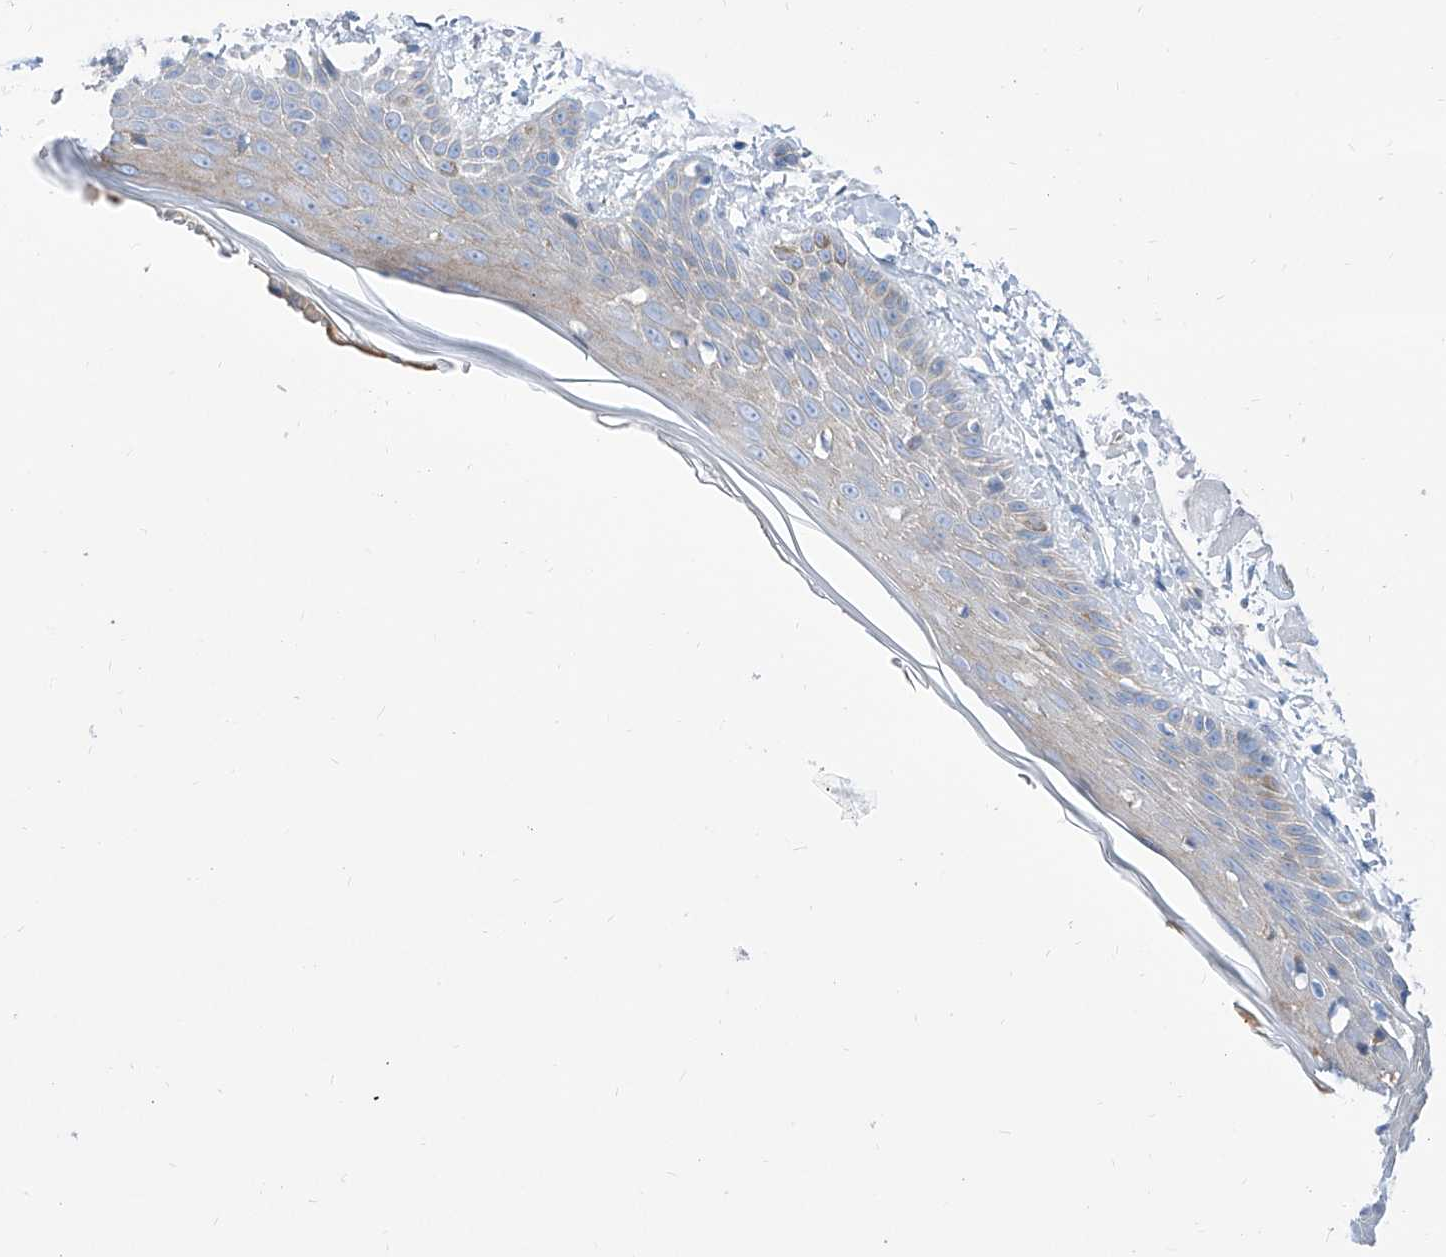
{"staining": {"intensity": "negative", "quantity": "none", "location": "none"}, "tissue": "skin", "cell_type": "Fibroblasts", "image_type": "normal", "snomed": [{"axis": "morphology", "description": "Normal tissue, NOS"}, {"axis": "topography", "description": "Skin"}, {"axis": "topography", "description": "Skeletal muscle"}], "caption": "Protein analysis of unremarkable skin demonstrates no significant staining in fibroblasts.", "gene": "TMEM209", "patient": {"sex": "male", "age": 83}}